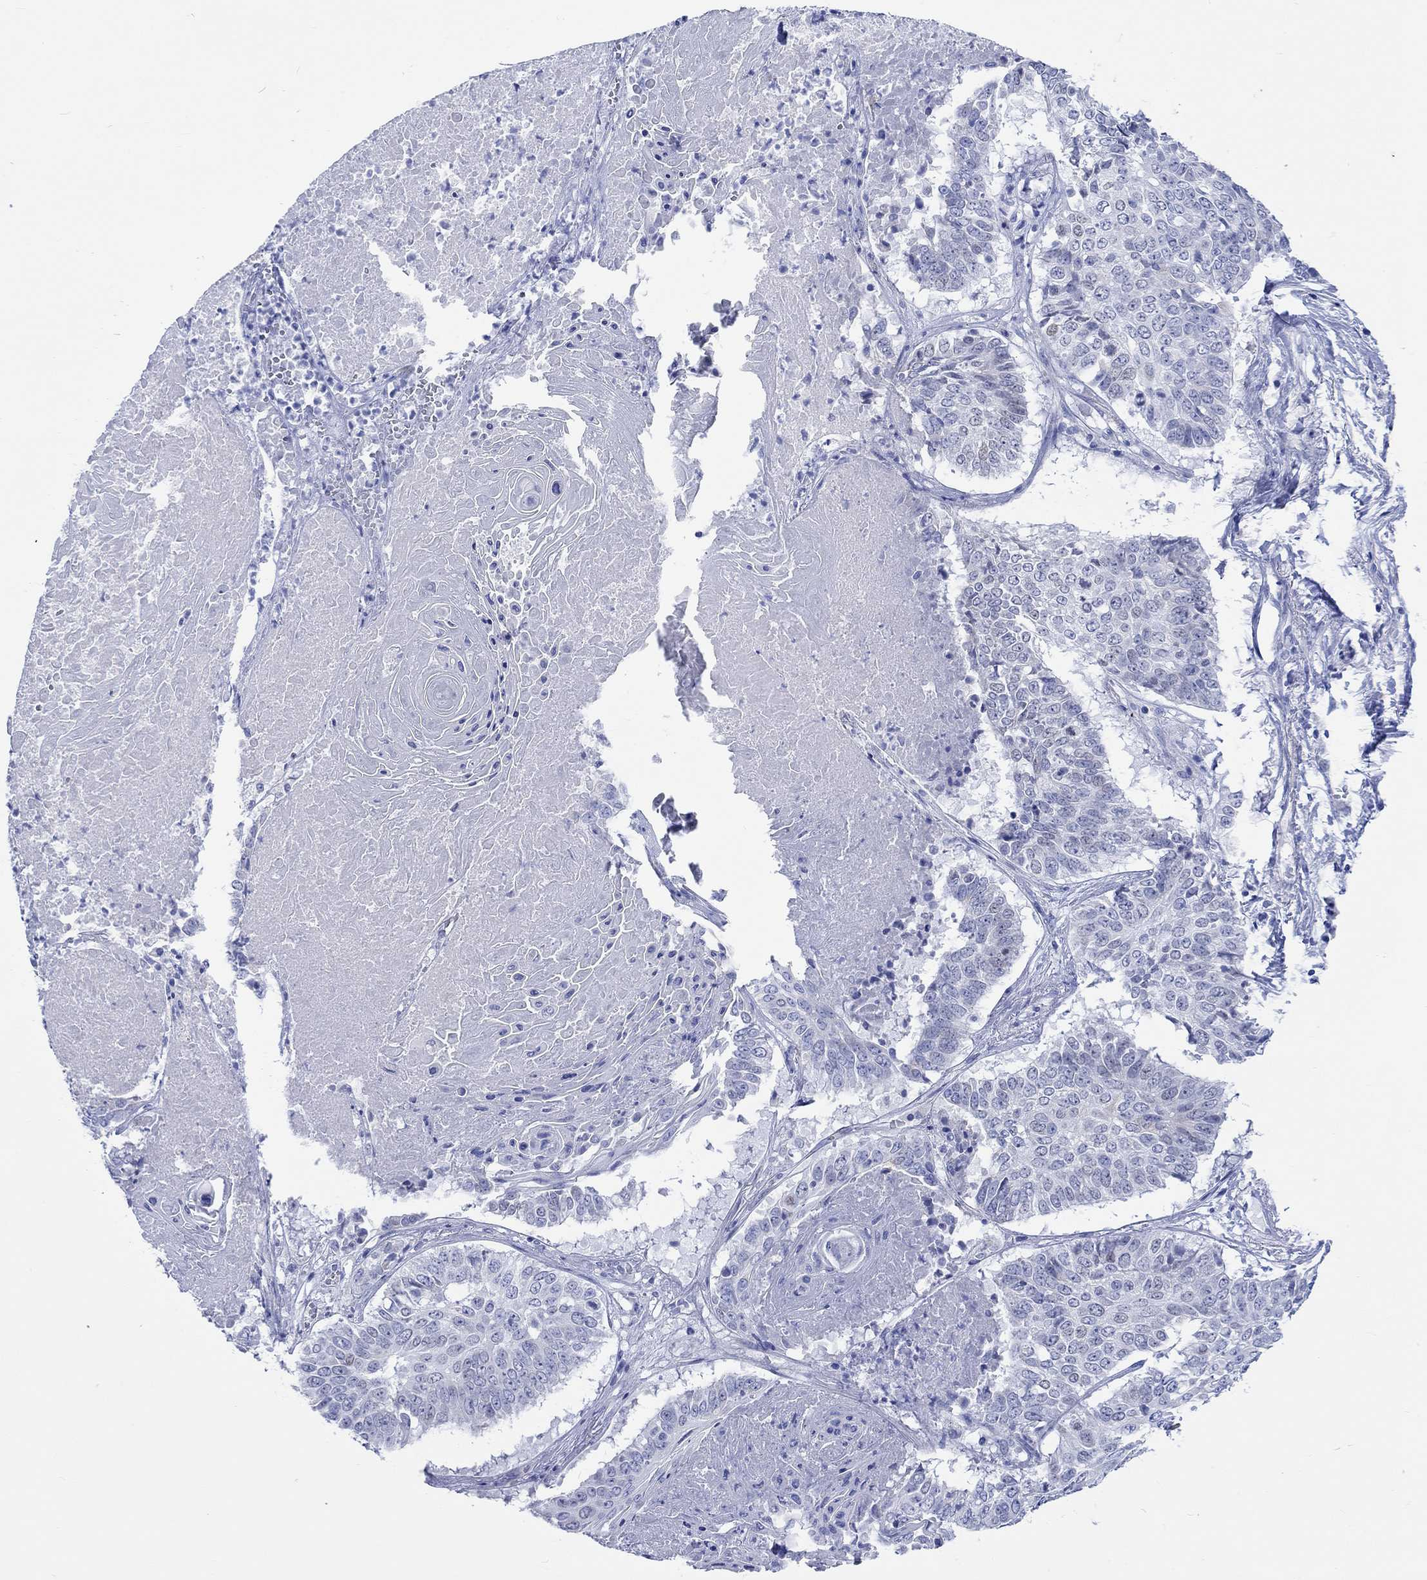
{"staining": {"intensity": "negative", "quantity": "none", "location": "none"}, "tissue": "lung cancer", "cell_type": "Tumor cells", "image_type": "cancer", "snomed": [{"axis": "morphology", "description": "Squamous cell carcinoma, NOS"}, {"axis": "topography", "description": "Lung"}], "caption": "Immunohistochemistry of human lung cancer shows no expression in tumor cells.", "gene": "CPLX2", "patient": {"sex": "male", "age": 64}}